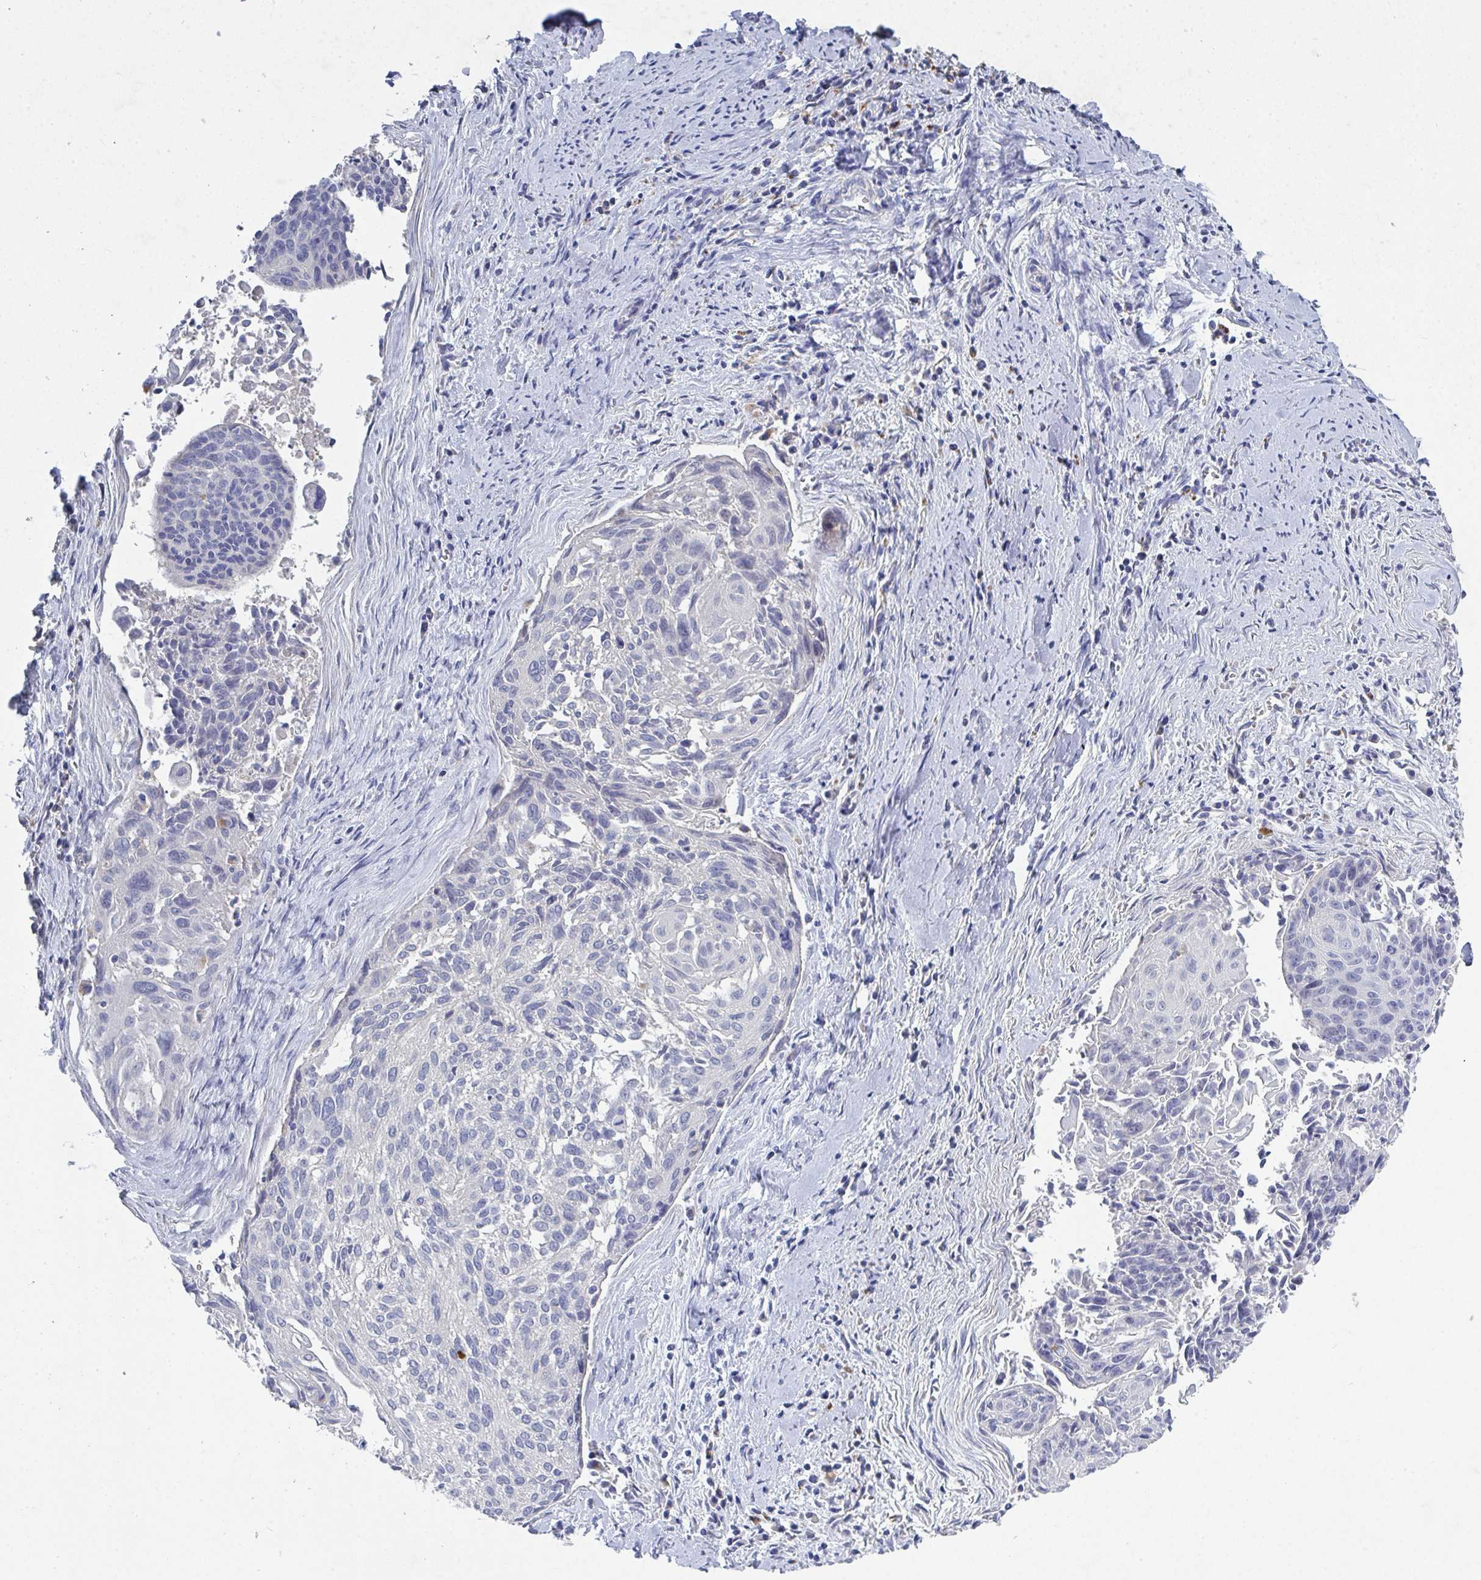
{"staining": {"intensity": "negative", "quantity": "none", "location": "none"}, "tissue": "cervical cancer", "cell_type": "Tumor cells", "image_type": "cancer", "snomed": [{"axis": "morphology", "description": "Squamous cell carcinoma, NOS"}, {"axis": "topography", "description": "Cervix"}], "caption": "Tumor cells are negative for protein expression in human cervical squamous cell carcinoma.", "gene": "GALNT13", "patient": {"sex": "female", "age": 55}}